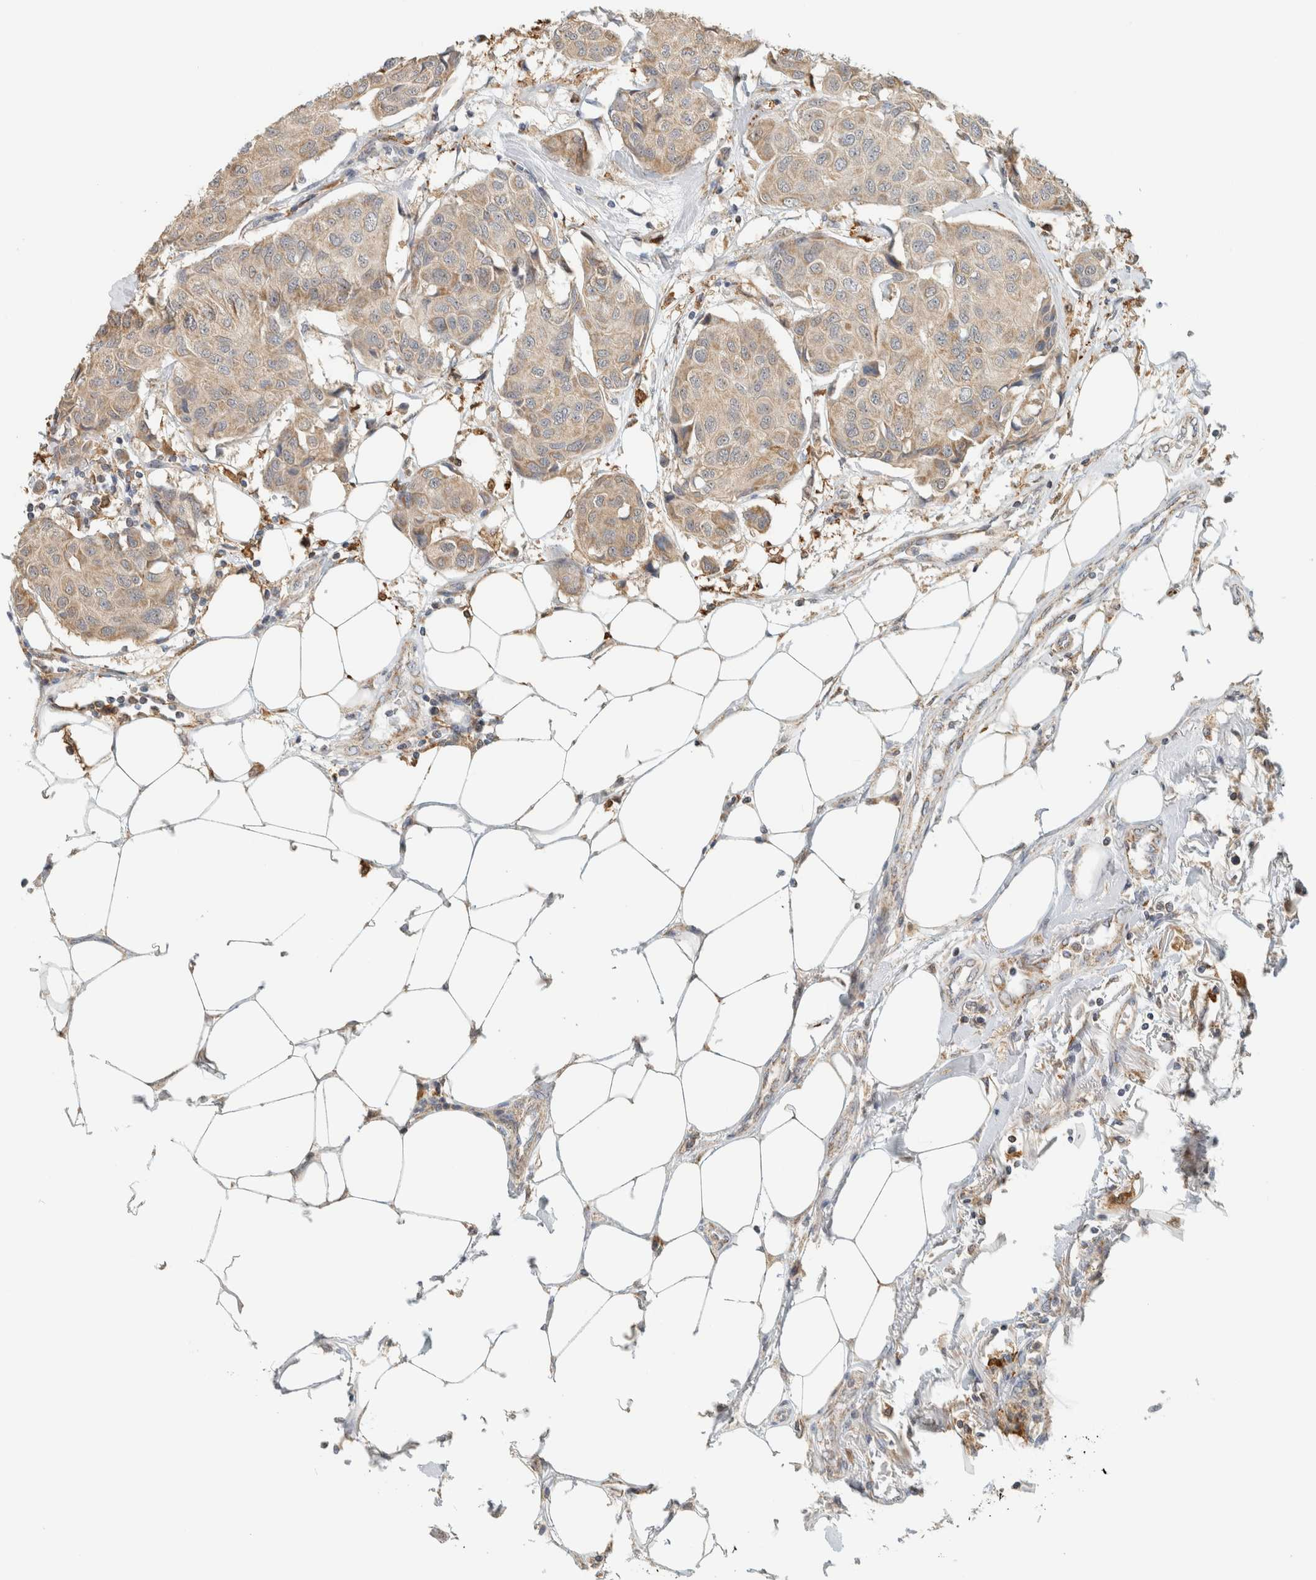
{"staining": {"intensity": "weak", "quantity": ">75%", "location": "cytoplasmic/membranous"}, "tissue": "breast cancer", "cell_type": "Tumor cells", "image_type": "cancer", "snomed": [{"axis": "morphology", "description": "Duct carcinoma"}, {"axis": "topography", "description": "Breast"}], "caption": "This is a photomicrograph of IHC staining of breast cancer, which shows weak expression in the cytoplasmic/membranous of tumor cells.", "gene": "CAPG", "patient": {"sex": "female", "age": 80}}